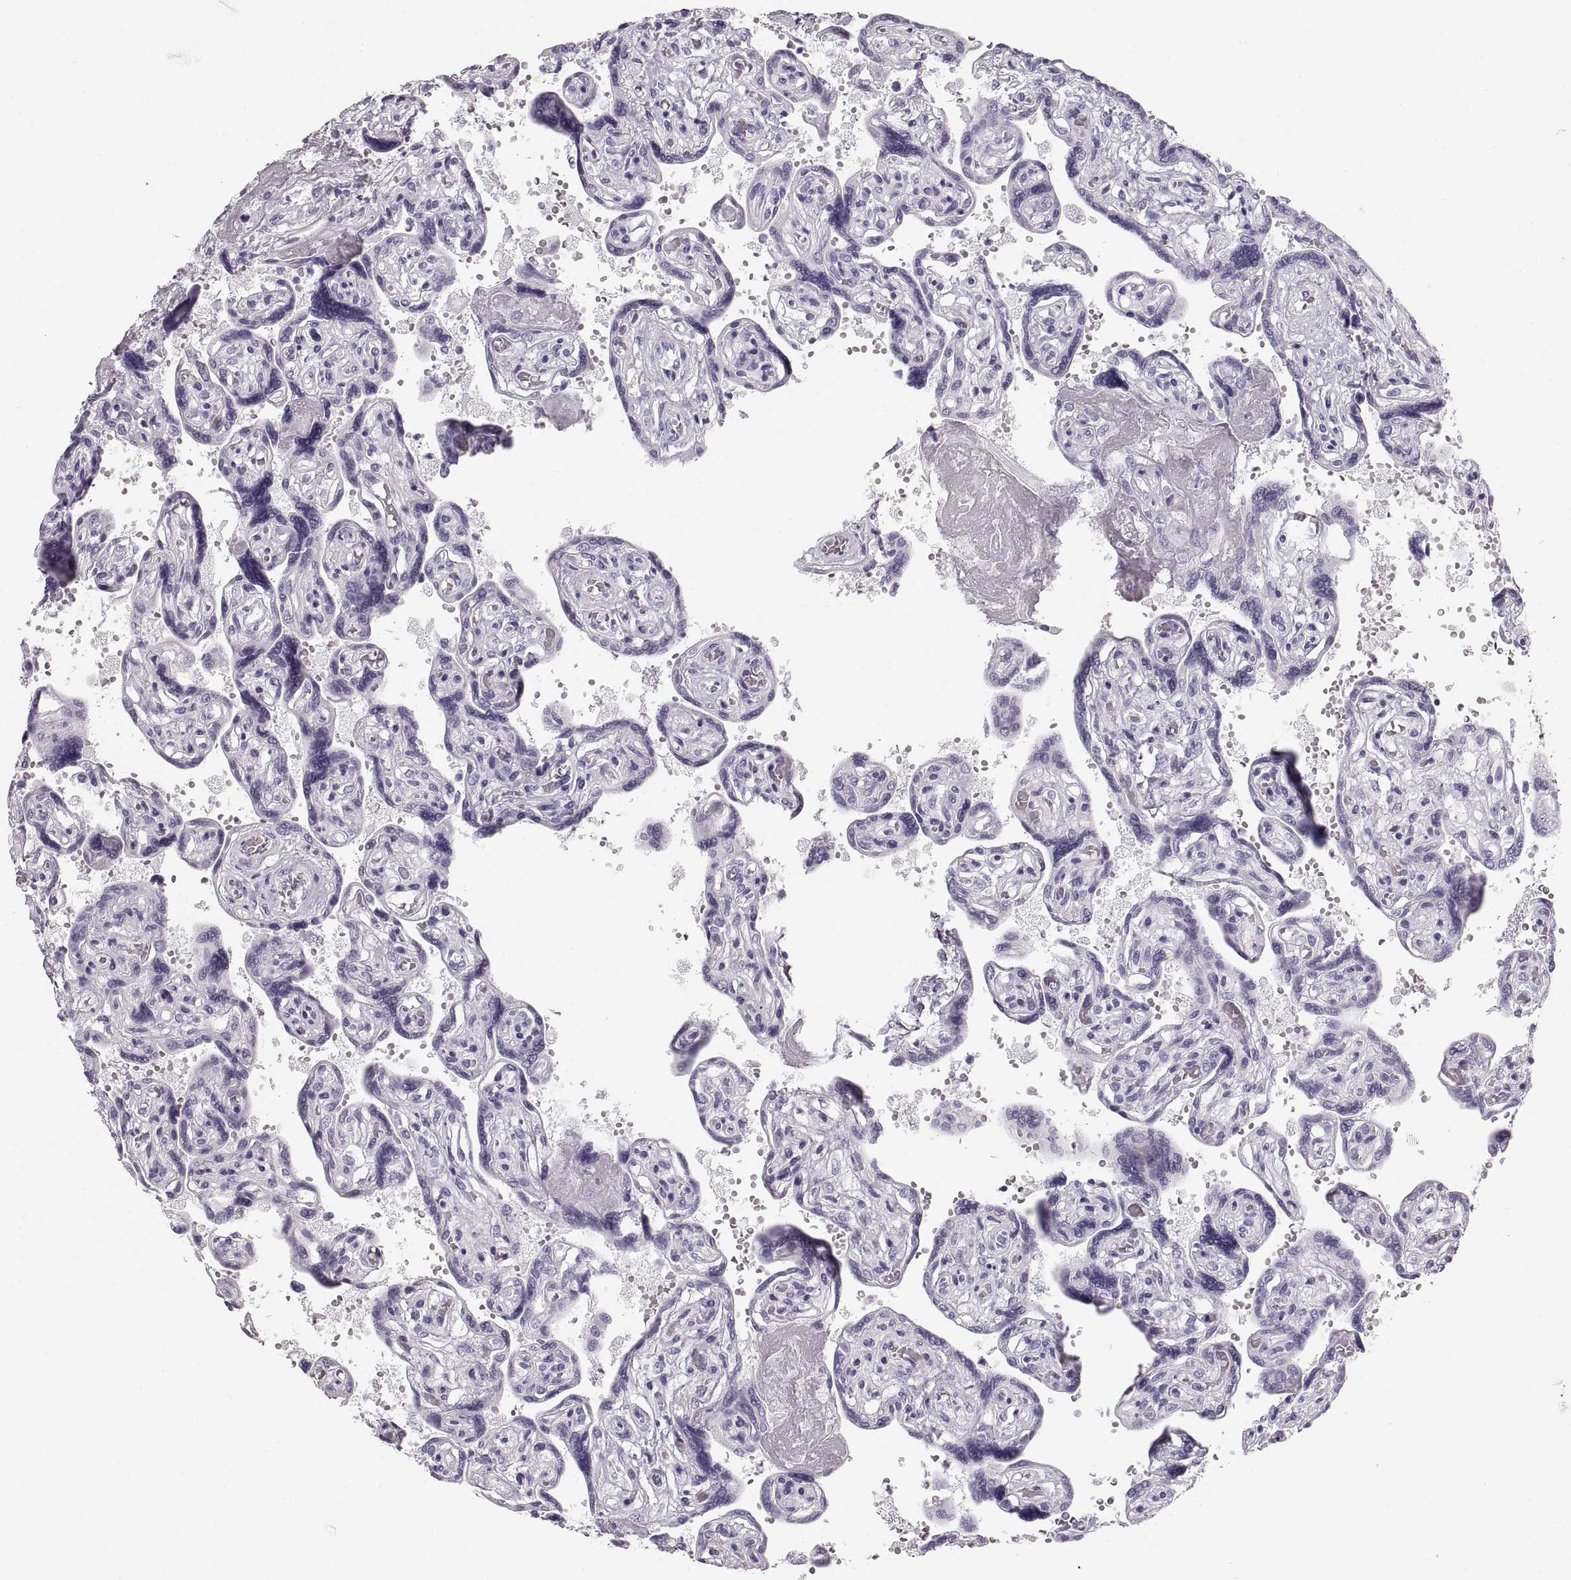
{"staining": {"intensity": "negative", "quantity": "none", "location": "none"}, "tissue": "placenta", "cell_type": "Decidual cells", "image_type": "normal", "snomed": [{"axis": "morphology", "description": "Normal tissue, NOS"}, {"axis": "topography", "description": "Placenta"}], "caption": "DAB immunohistochemical staining of benign human placenta displays no significant staining in decidual cells. Nuclei are stained in blue.", "gene": "CRYAA", "patient": {"sex": "female", "age": 32}}